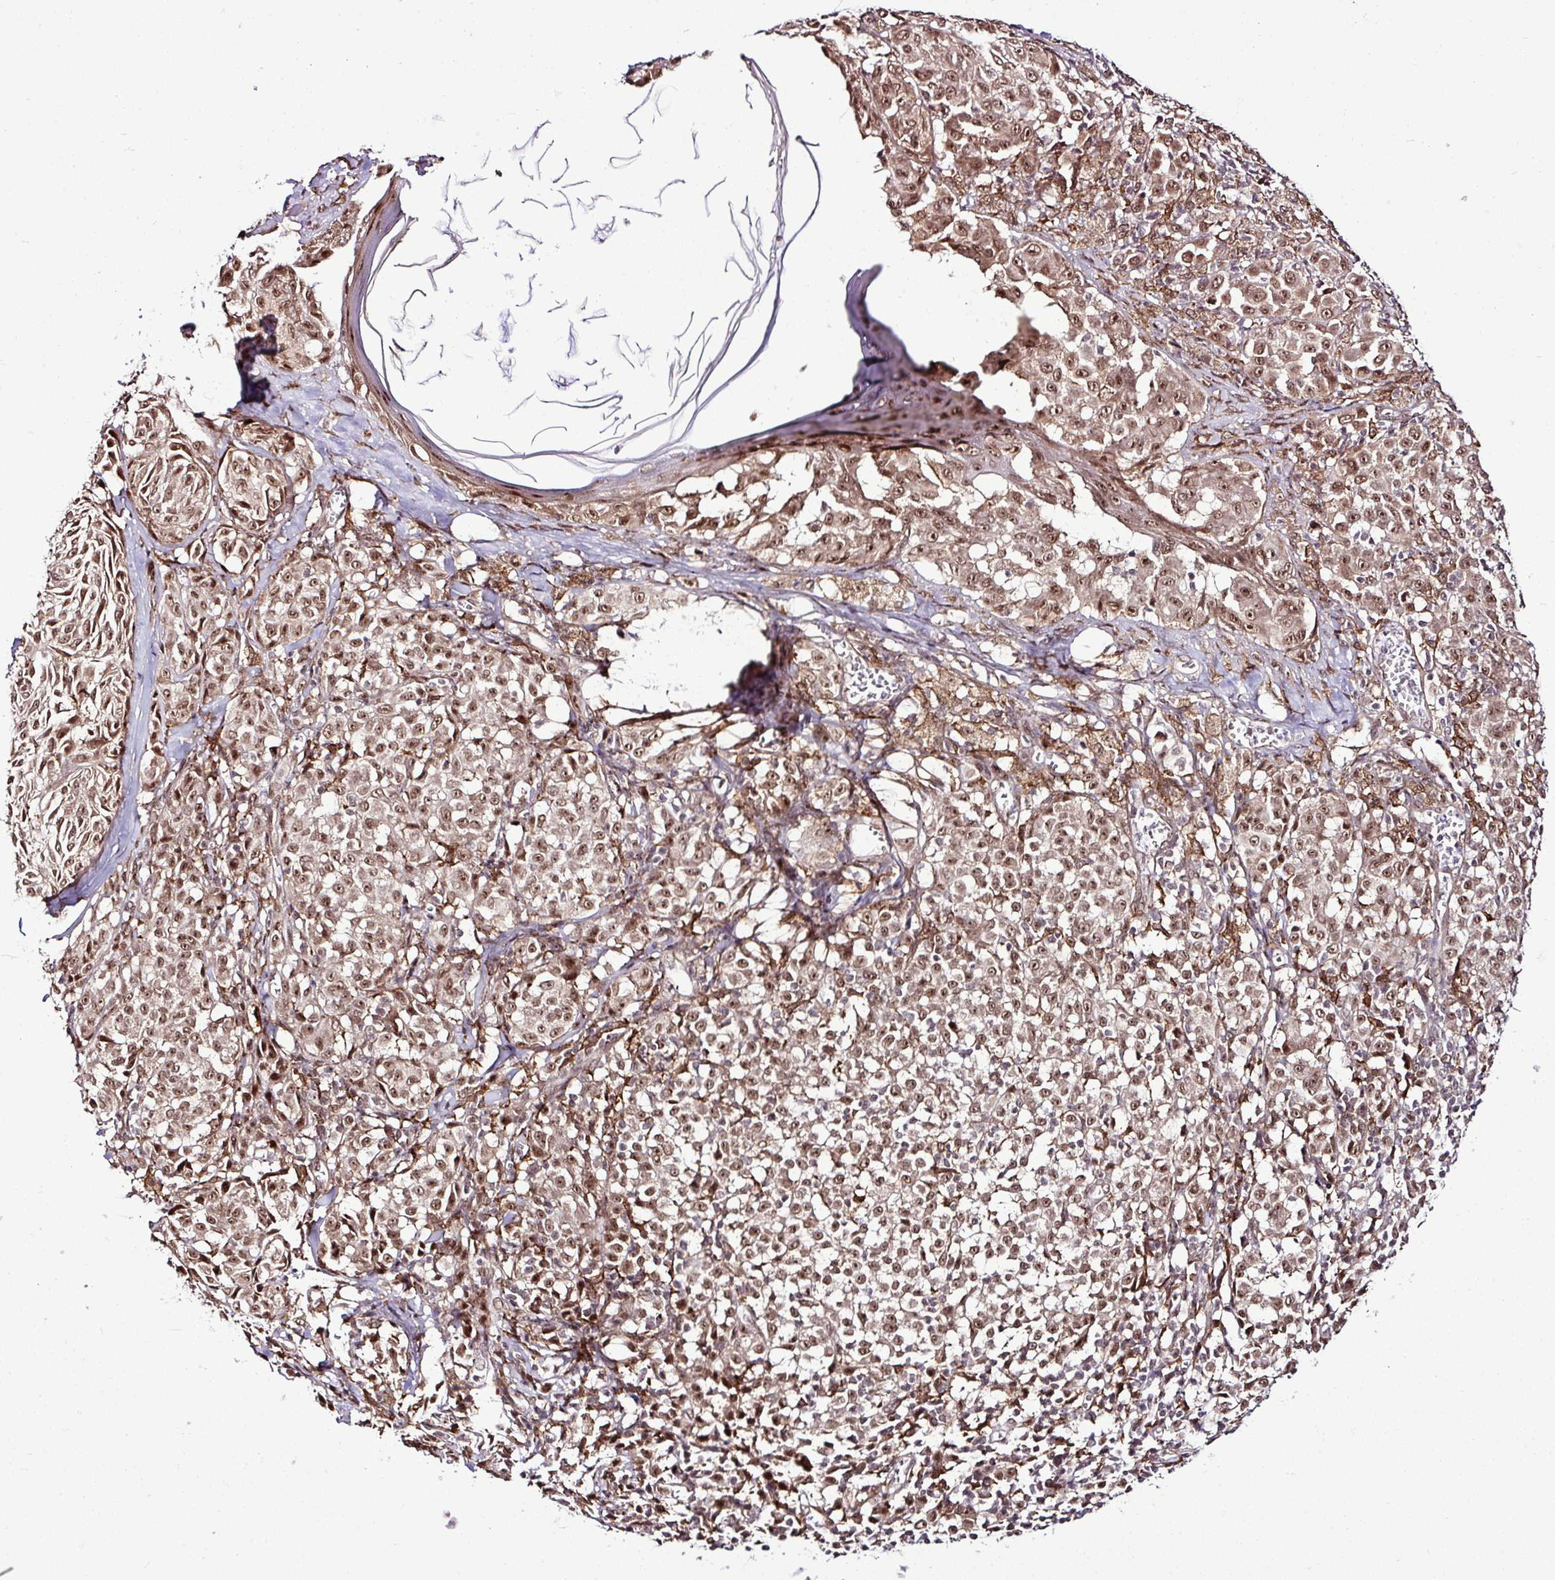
{"staining": {"intensity": "moderate", "quantity": ">75%", "location": "cytoplasmic/membranous,nuclear"}, "tissue": "melanoma", "cell_type": "Tumor cells", "image_type": "cancer", "snomed": [{"axis": "morphology", "description": "Malignant melanoma, NOS"}, {"axis": "topography", "description": "Skin"}], "caption": "Human melanoma stained for a protein (brown) exhibits moderate cytoplasmic/membranous and nuclear positive staining in about >75% of tumor cells.", "gene": "FAM153A", "patient": {"sex": "female", "age": 43}}